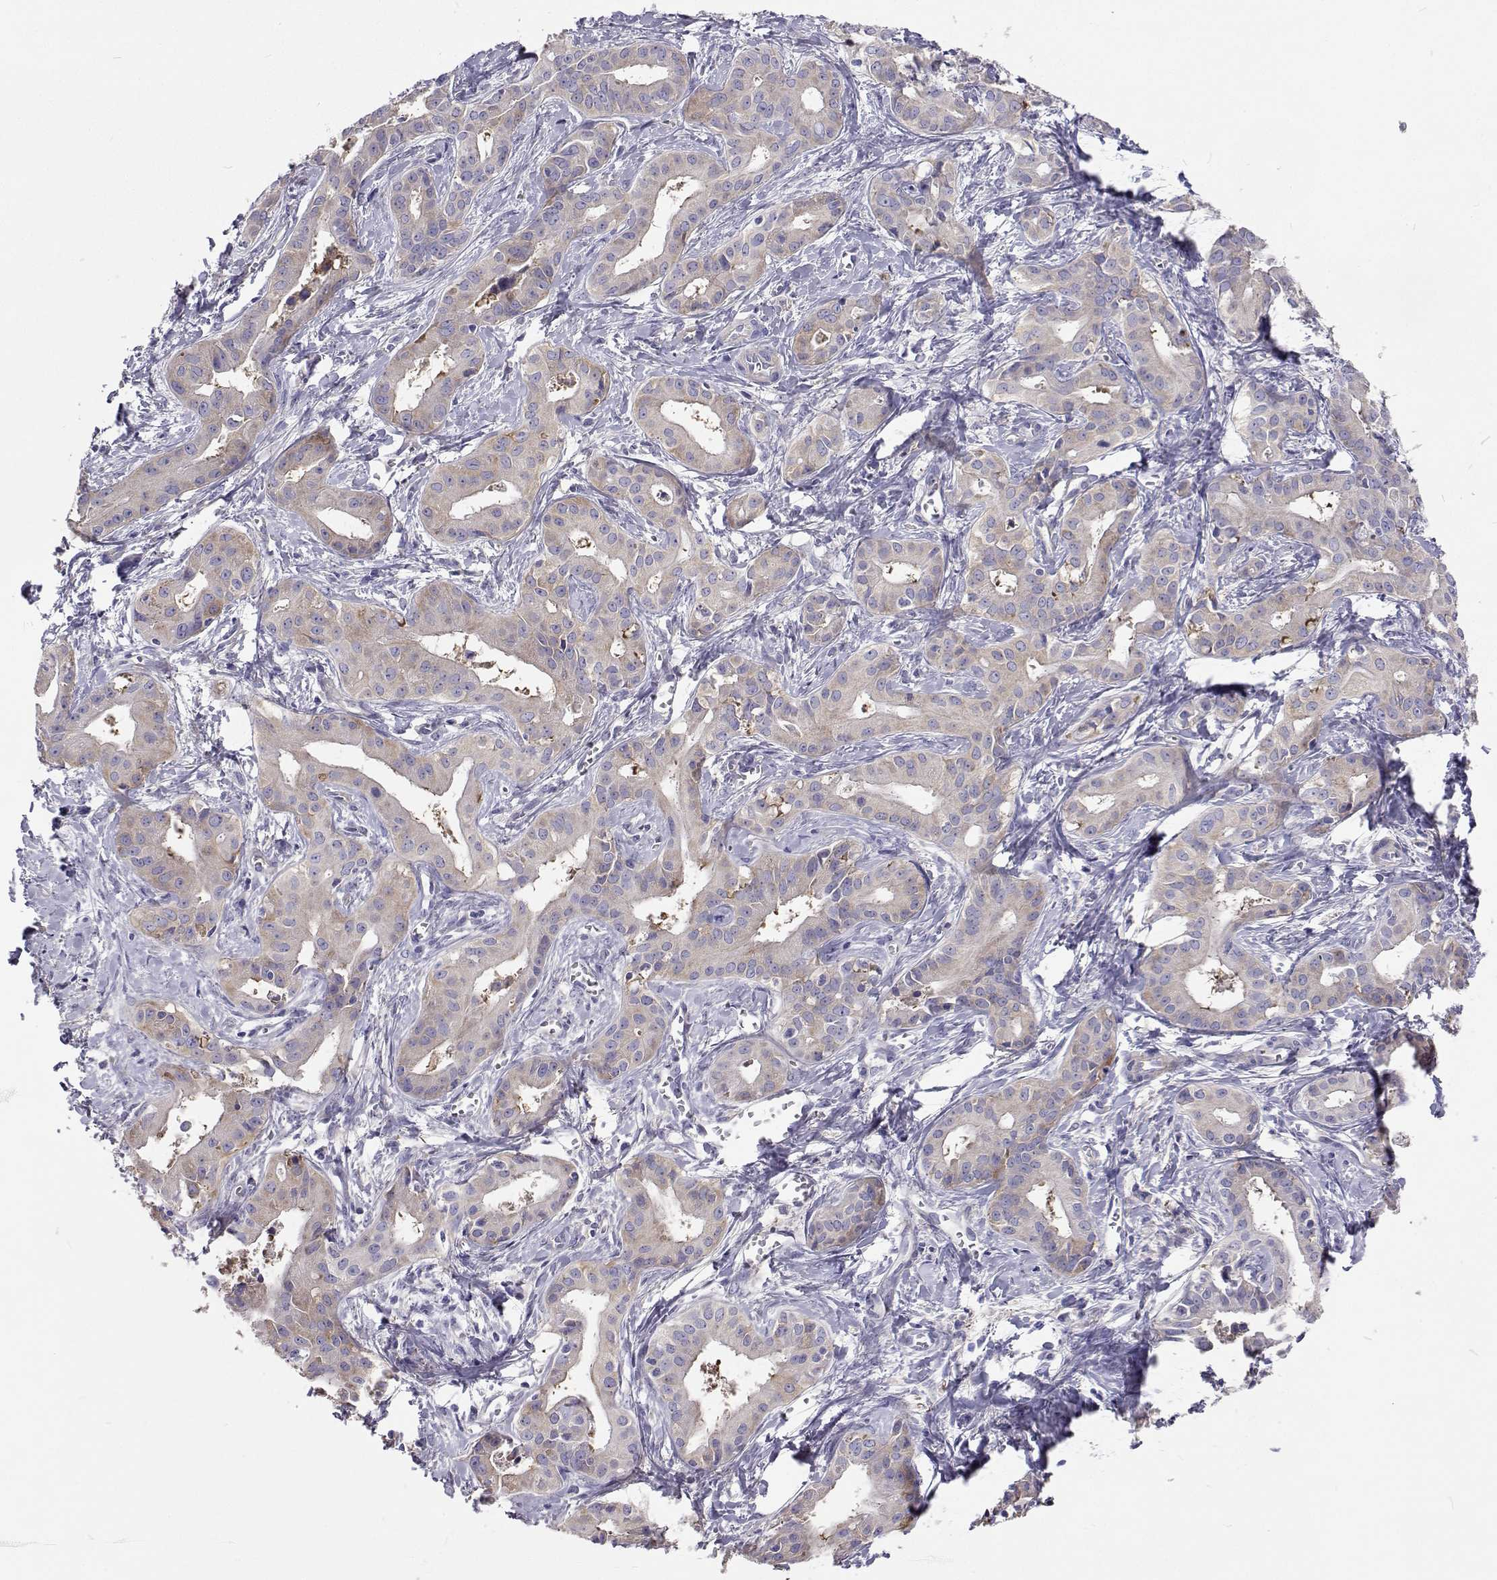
{"staining": {"intensity": "weak", "quantity": "<25%", "location": "cytoplasmic/membranous"}, "tissue": "liver cancer", "cell_type": "Tumor cells", "image_type": "cancer", "snomed": [{"axis": "morphology", "description": "Cholangiocarcinoma"}, {"axis": "topography", "description": "Liver"}], "caption": "The histopathology image shows no staining of tumor cells in liver cancer.", "gene": "LHFPL7", "patient": {"sex": "female", "age": 65}}